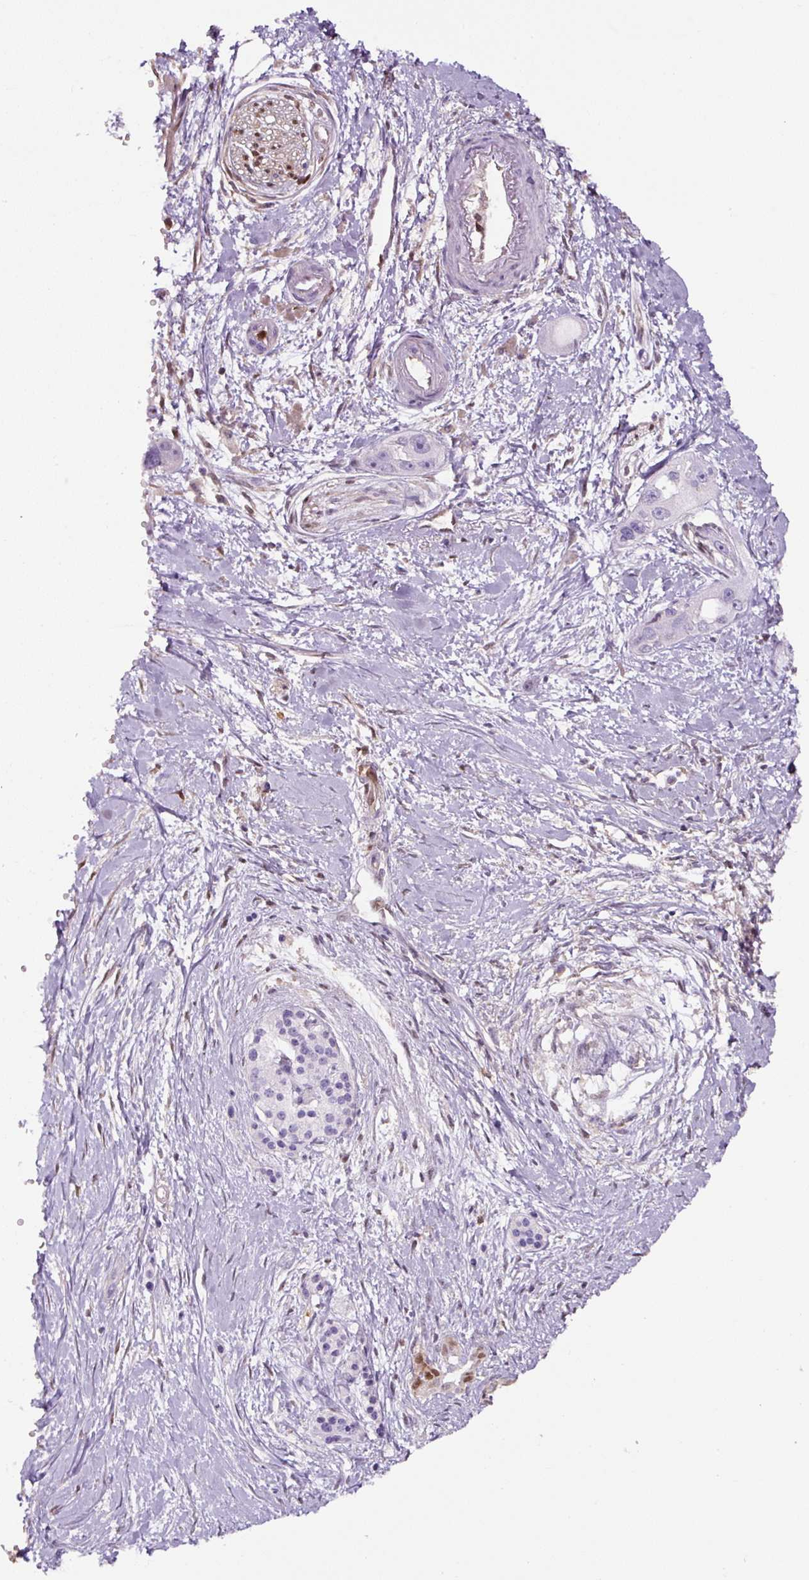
{"staining": {"intensity": "negative", "quantity": "none", "location": "none"}, "tissue": "pancreatic cancer", "cell_type": "Tumor cells", "image_type": "cancer", "snomed": [{"axis": "morphology", "description": "Adenocarcinoma, NOS"}, {"axis": "topography", "description": "Pancreas"}], "caption": "IHC of pancreatic adenocarcinoma demonstrates no expression in tumor cells. (DAB (3,3'-diaminobenzidine) immunohistochemistry (IHC), high magnification).", "gene": "ANXA1", "patient": {"sex": "female", "age": 50}}